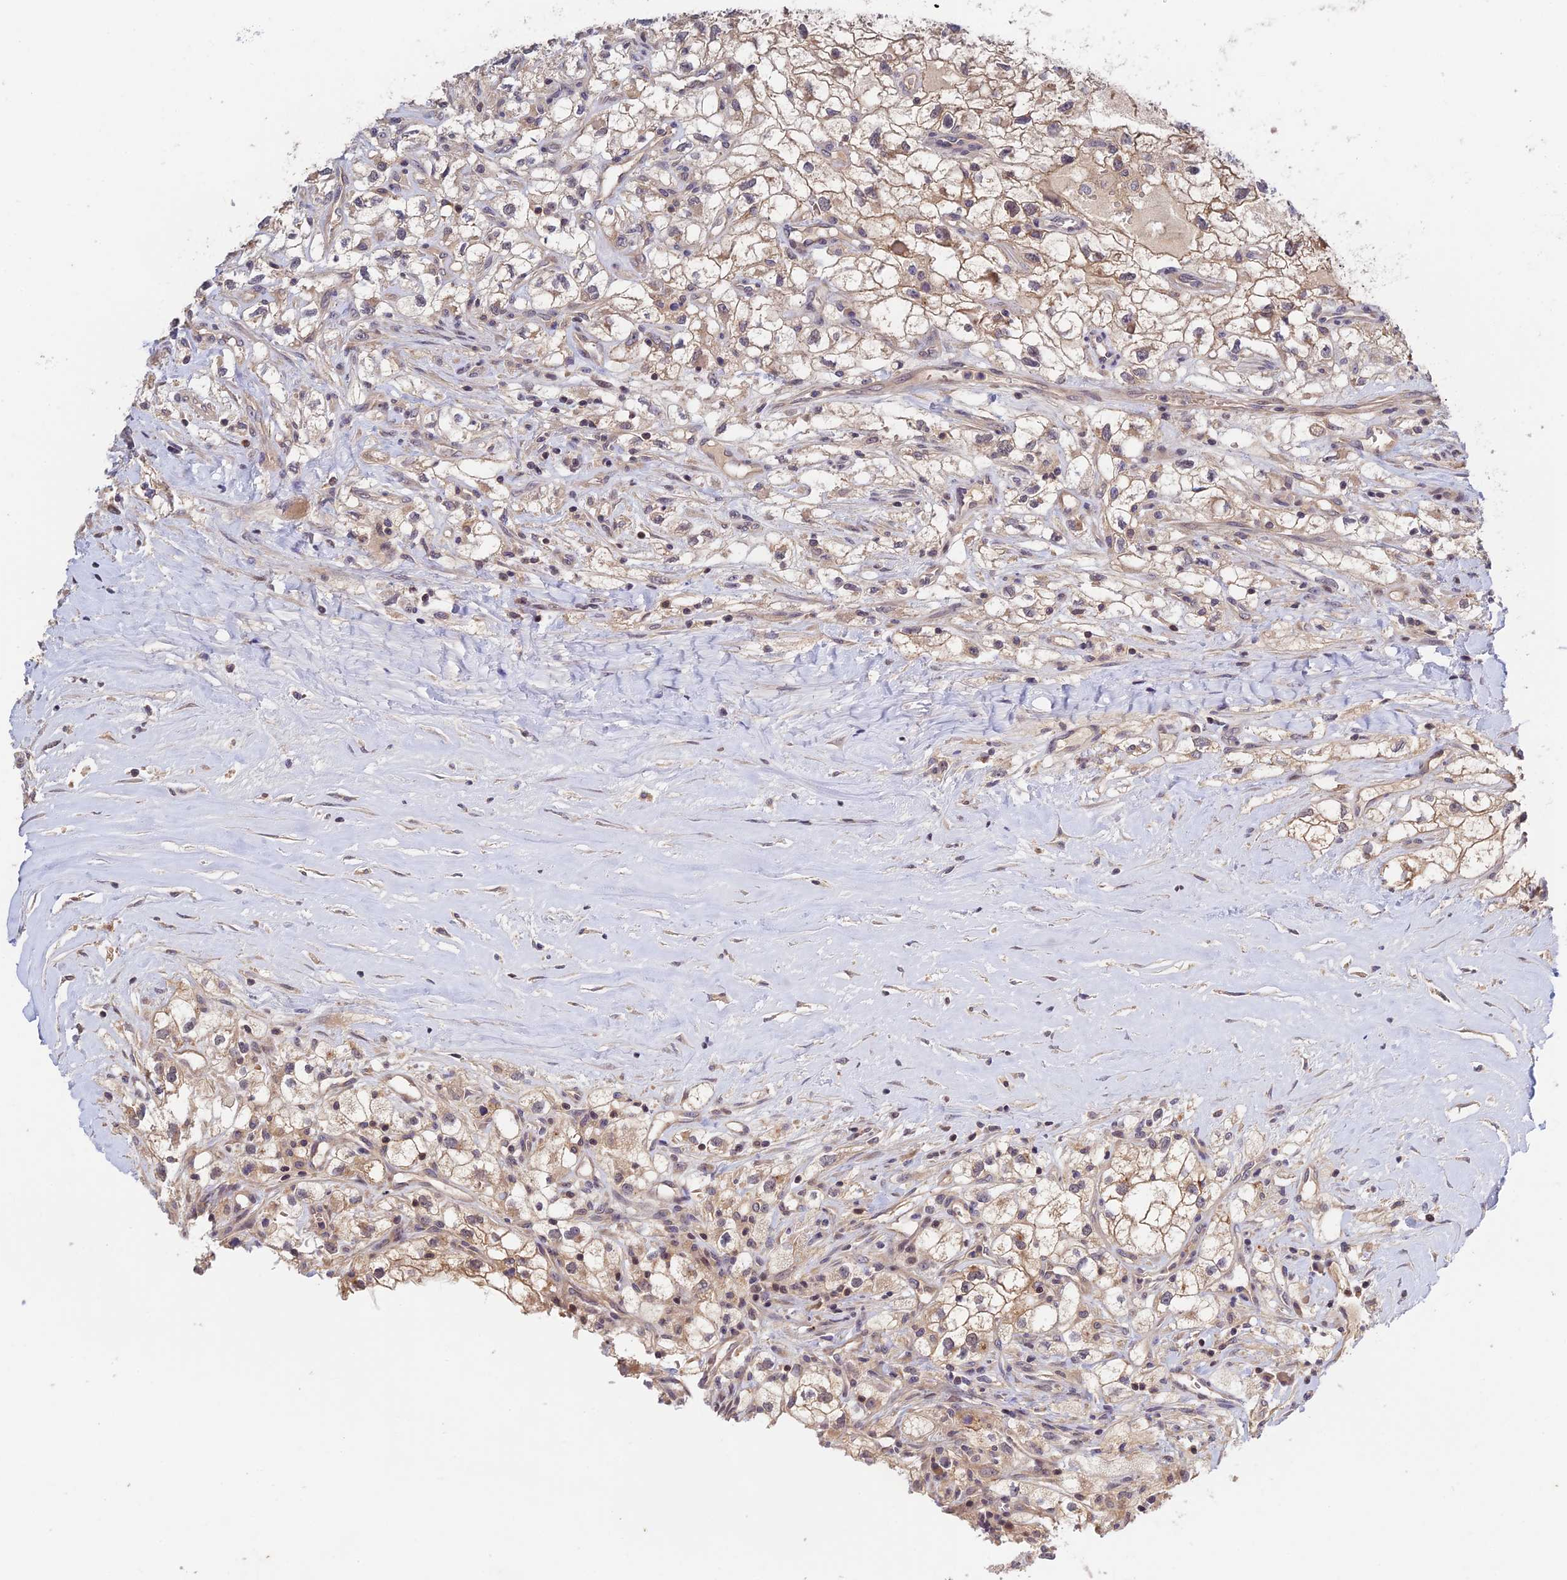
{"staining": {"intensity": "weak", "quantity": ">75%", "location": "cytoplasmic/membranous"}, "tissue": "renal cancer", "cell_type": "Tumor cells", "image_type": "cancer", "snomed": [{"axis": "morphology", "description": "Adenocarcinoma, NOS"}, {"axis": "topography", "description": "Kidney"}], "caption": "IHC histopathology image of neoplastic tissue: human renal cancer stained using IHC shows low levels of weak protein expression localized specifically in the cytoplasmic/membranous of tumor cells, appearing as a cytoplasmic/membranous brown color.", "gene": "CWH43", "patient": {"sex": "male", "age": 59}}